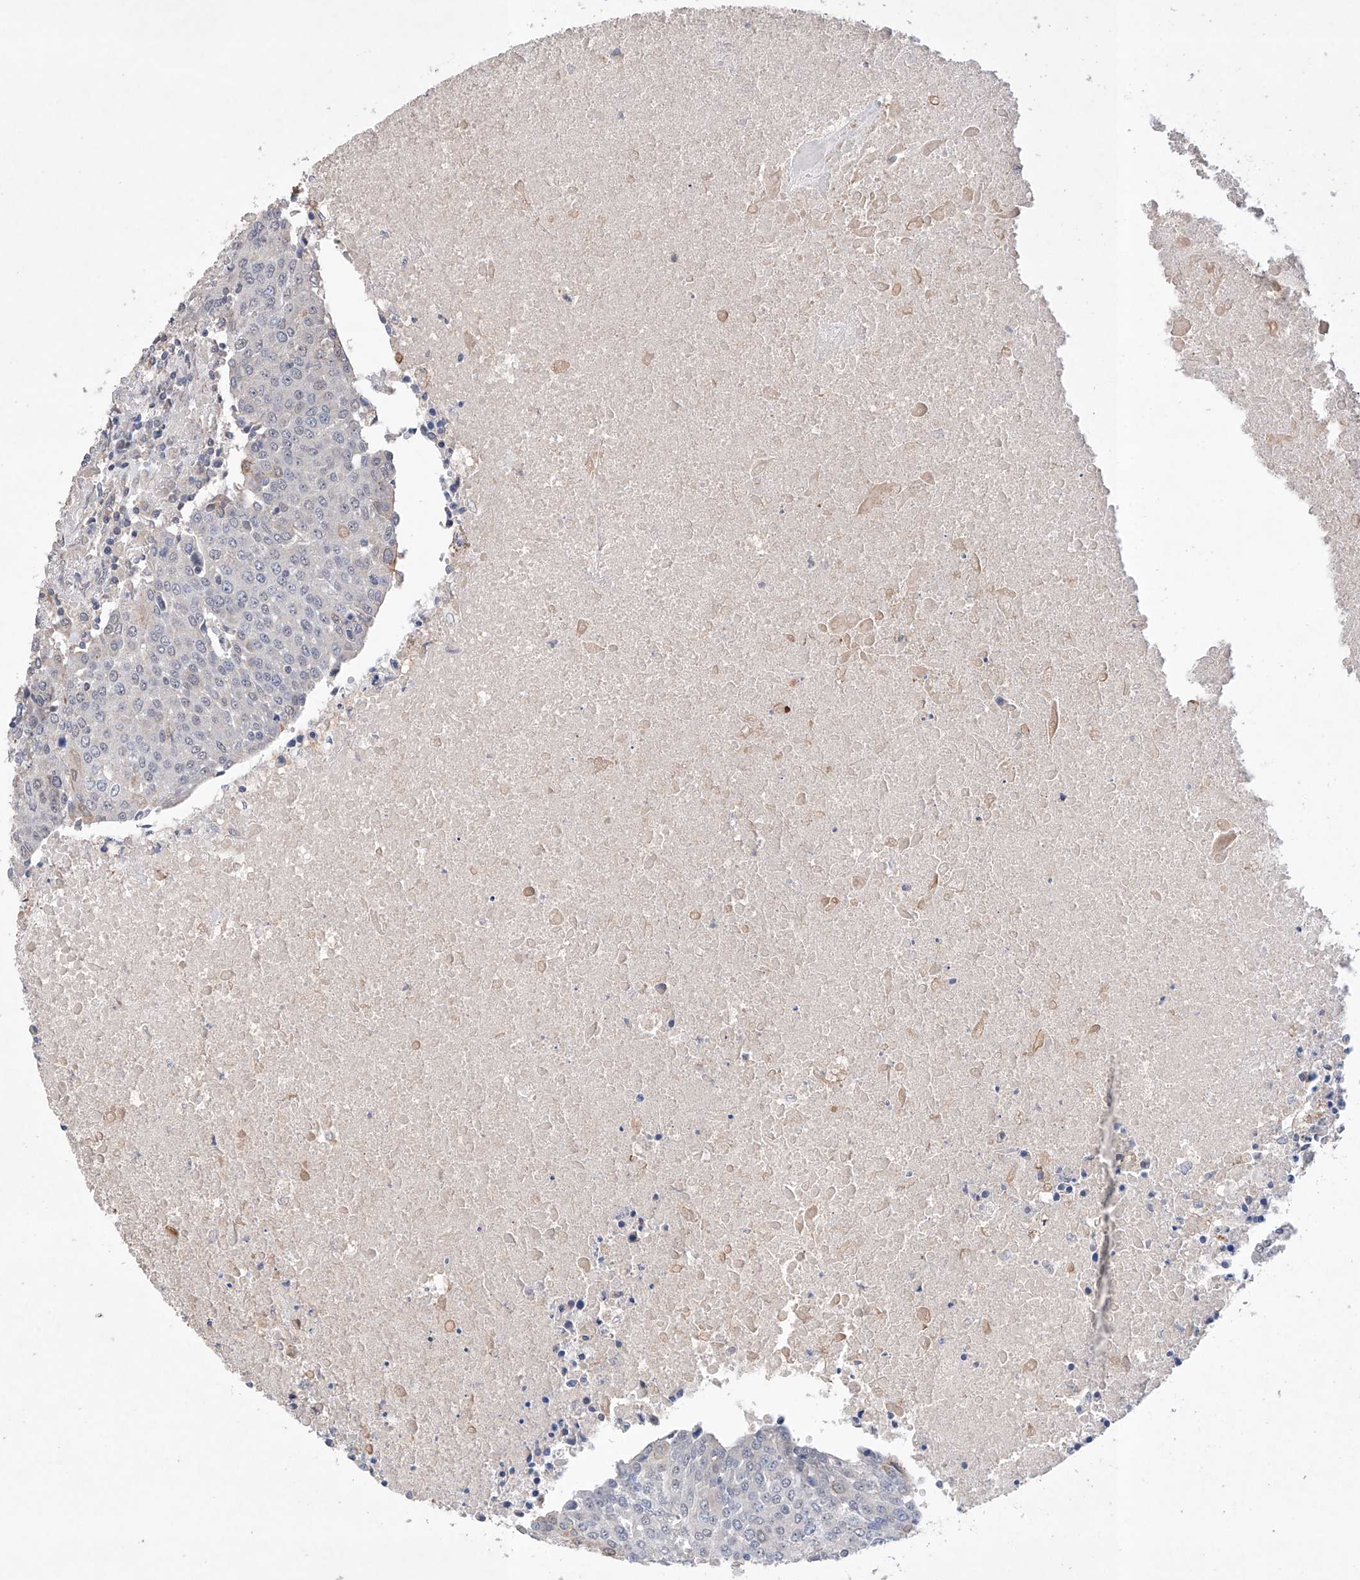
{"staining": {"intensity": "negative", "quantity": "none", "location": "none"}, "tissue": "urothelial cancer", "cell_type": "Tumor cells", "image_type": "cancer", "snomed": [{"axis": "morphology", "description": "Urothelial carcinoma, High grade"}, {"axis": "topography", "description": "Urinary bladder"}], "caption": "DAB immunohistochemical staining of urothelial cancer demonstrates no significant positivity in tumor cells.", "gene": "AFG1L", "patient": {"sex": "female", "age": 85}}